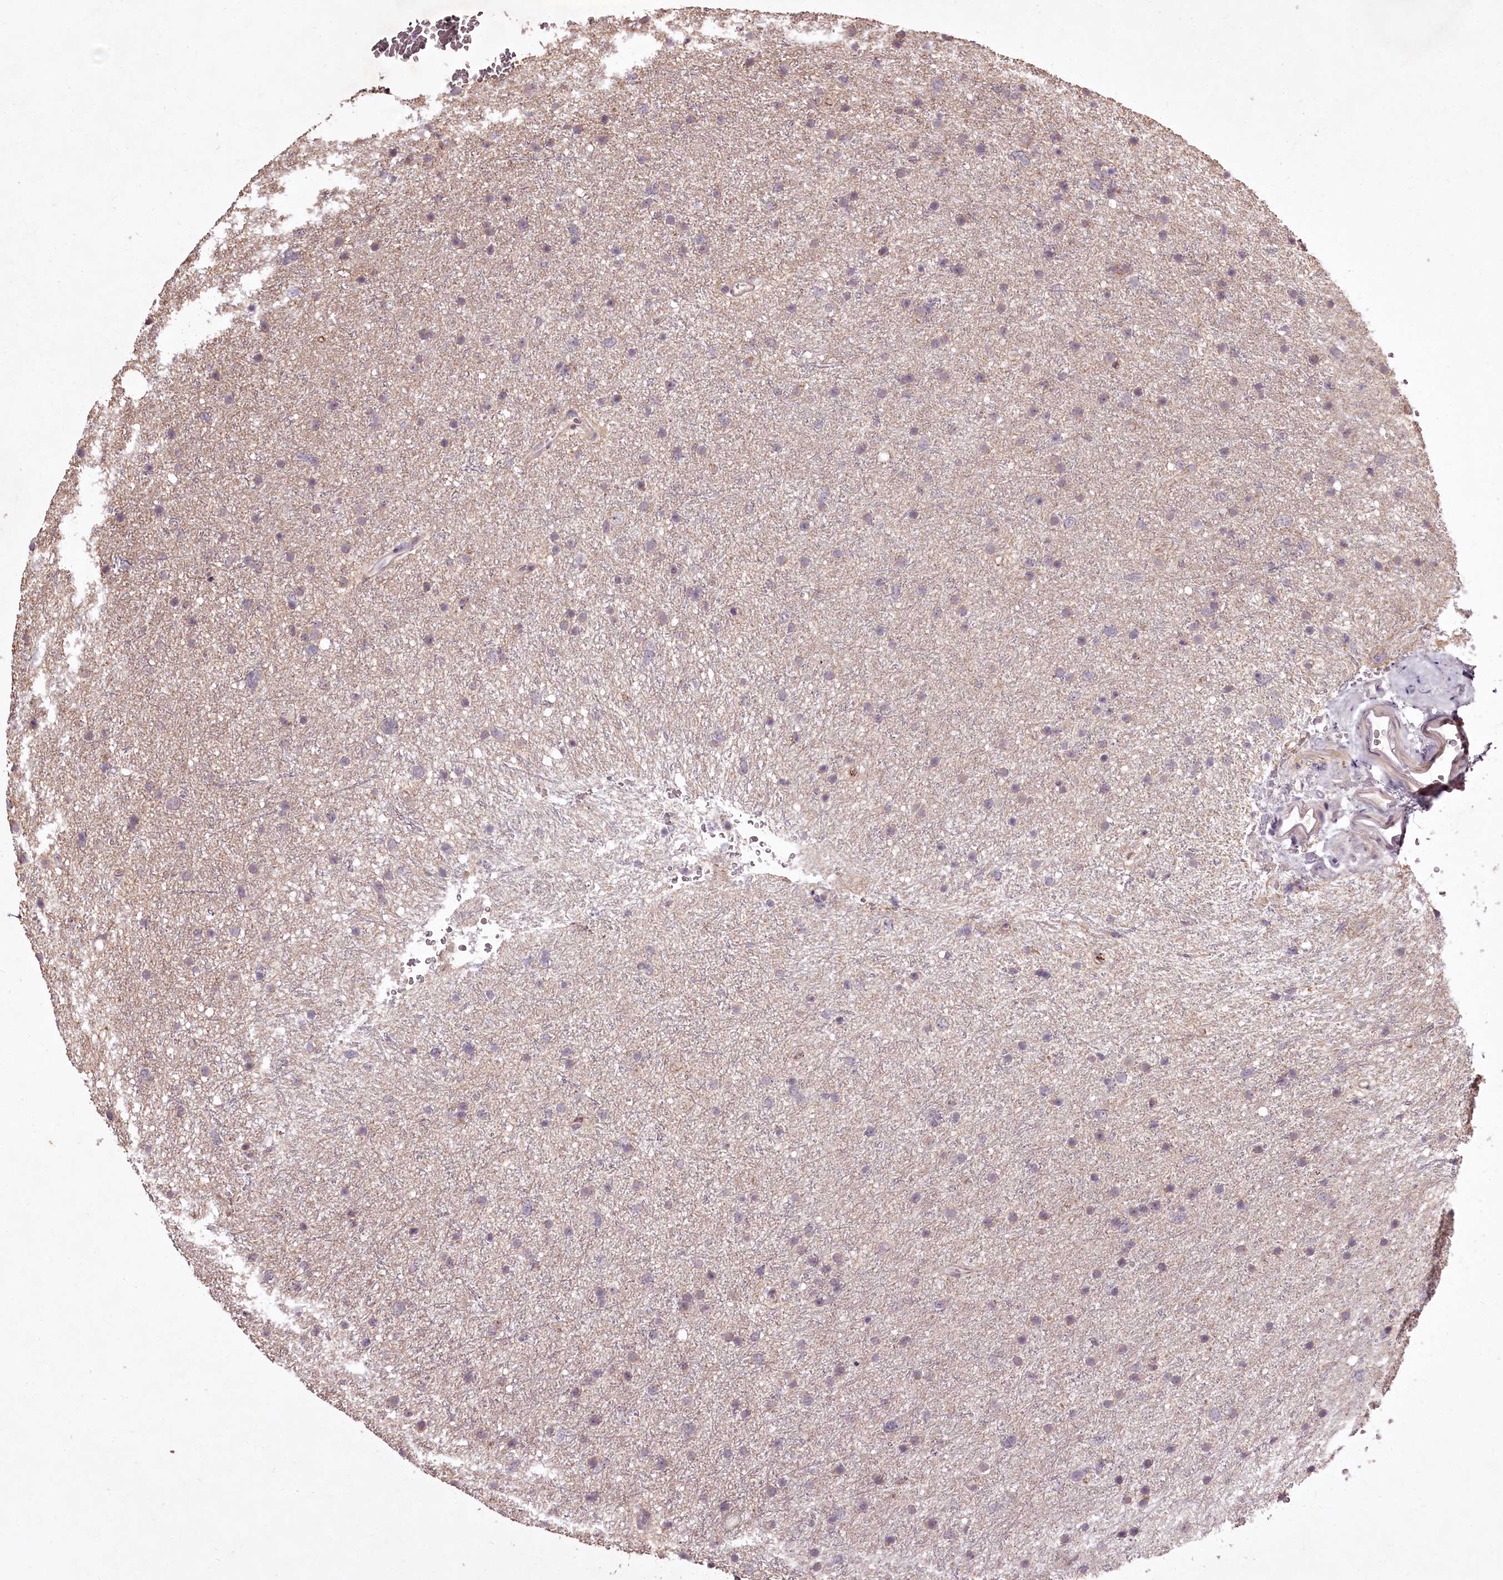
{"staining": {"intensity": "negative", "quantity": "none", "location": "none"}, "tissue": "glioma", "cell_type": "Tumor cells", "image_type": "cancer", "snomed": [{"axis": "morphology", "description": "Glioma, malignant, Low grade"}, {"axis": "topography", "description": "Cerebral cortex"}], "caption": "The histopathology image demonstrates no significant staining in tumor cells of malignant glioma (low-grade). (DAB (3,3'-diaminobenzidine) IHC visualized using brightfield microscopy, high magnification).", "gene": "RBMXL2", "patient": {"sex": "female", "age": 39}}